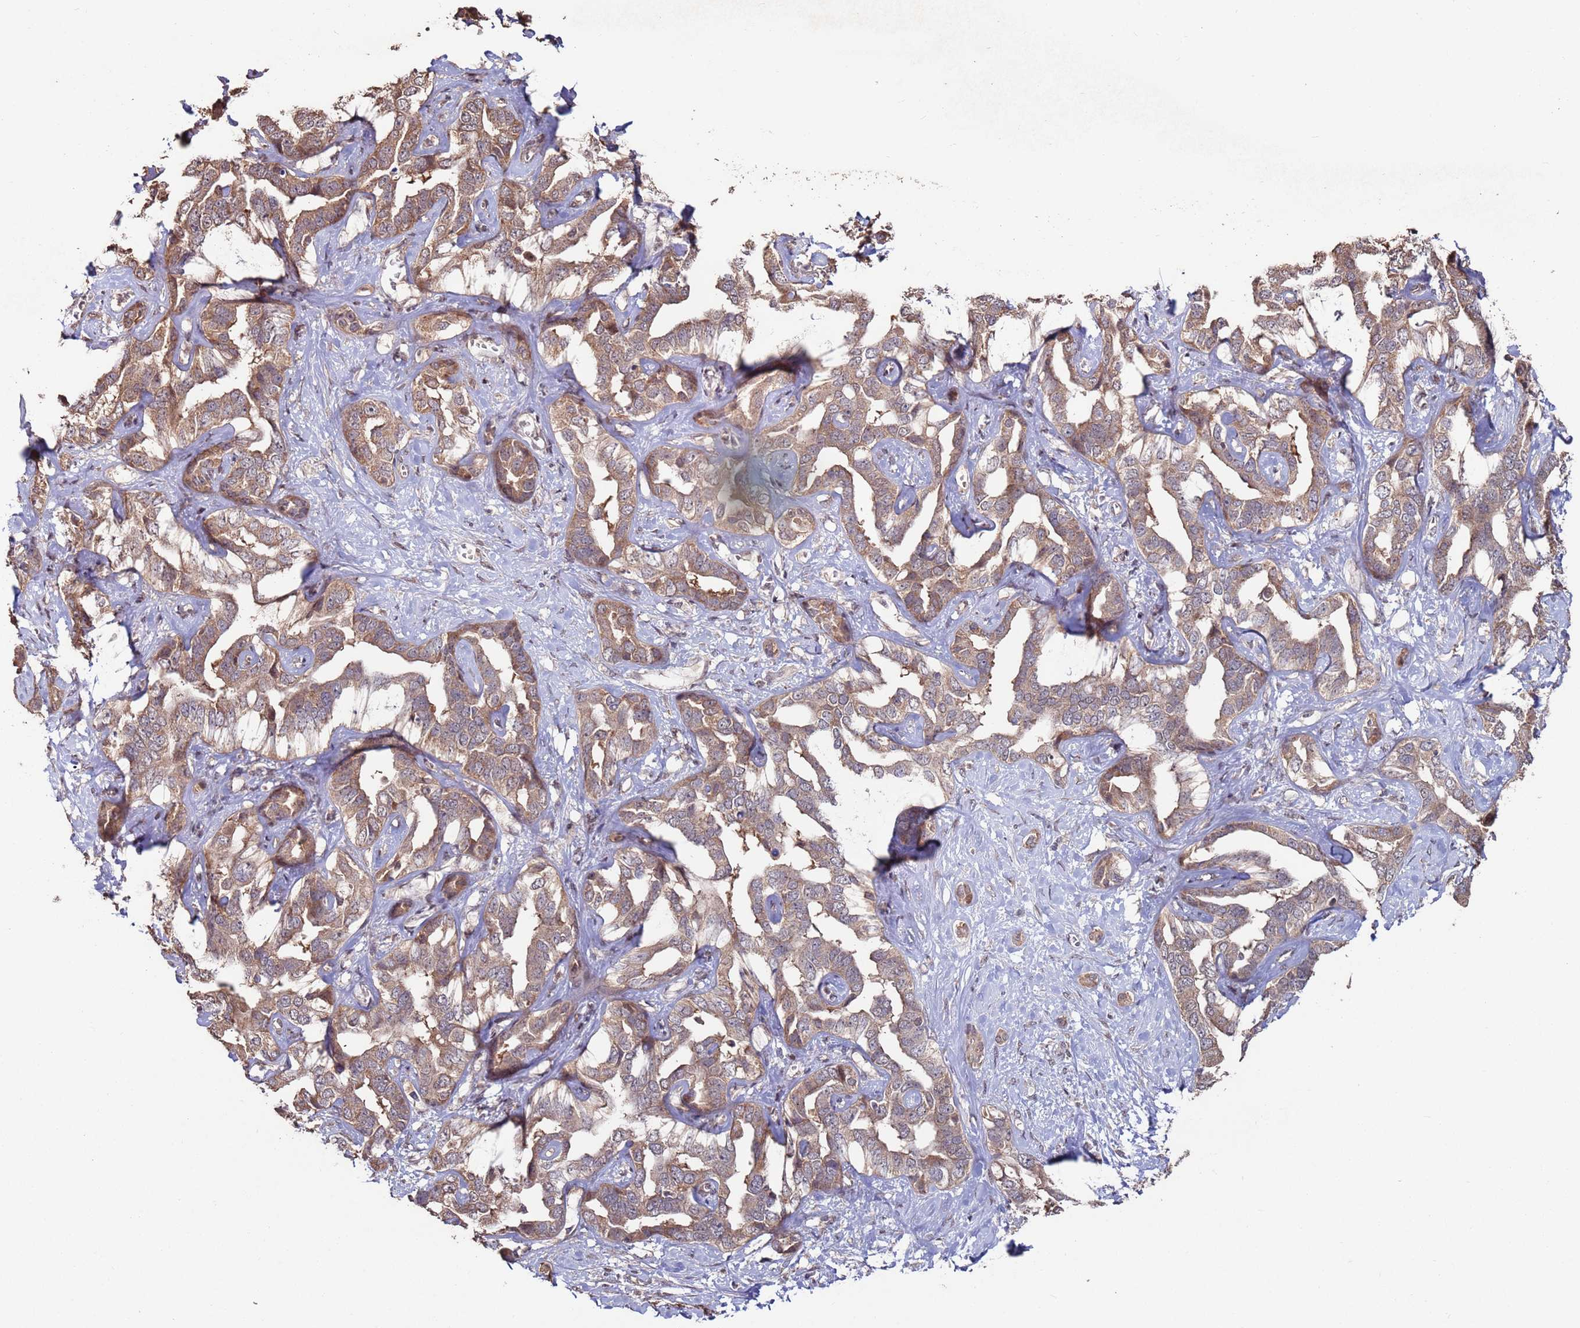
{"staining": {"intensity": "moderate", "quantity": ">75%", "location": "cytoplasmic/membranous"}, "tissue": "liver cancer", "cell_type": "Tumor cells", "image_type": "cancer", "snomed": [{"axis": "morphology", "description": "Cholangiocarcinoma"}, {"axis": "topography", "description": "Liver"}], "caption": "The micrograph displays staining of liver cancer, revealing moderate cytoplasmic/membranous protein expression (brown color) within tumor cells. The staining was performed using DAB, with brown indicating positive protein expression. Nuclei are stained blue with hematoxylin.", "gene": "PRR7", "patient": {"sex": "male", "age": 59}}